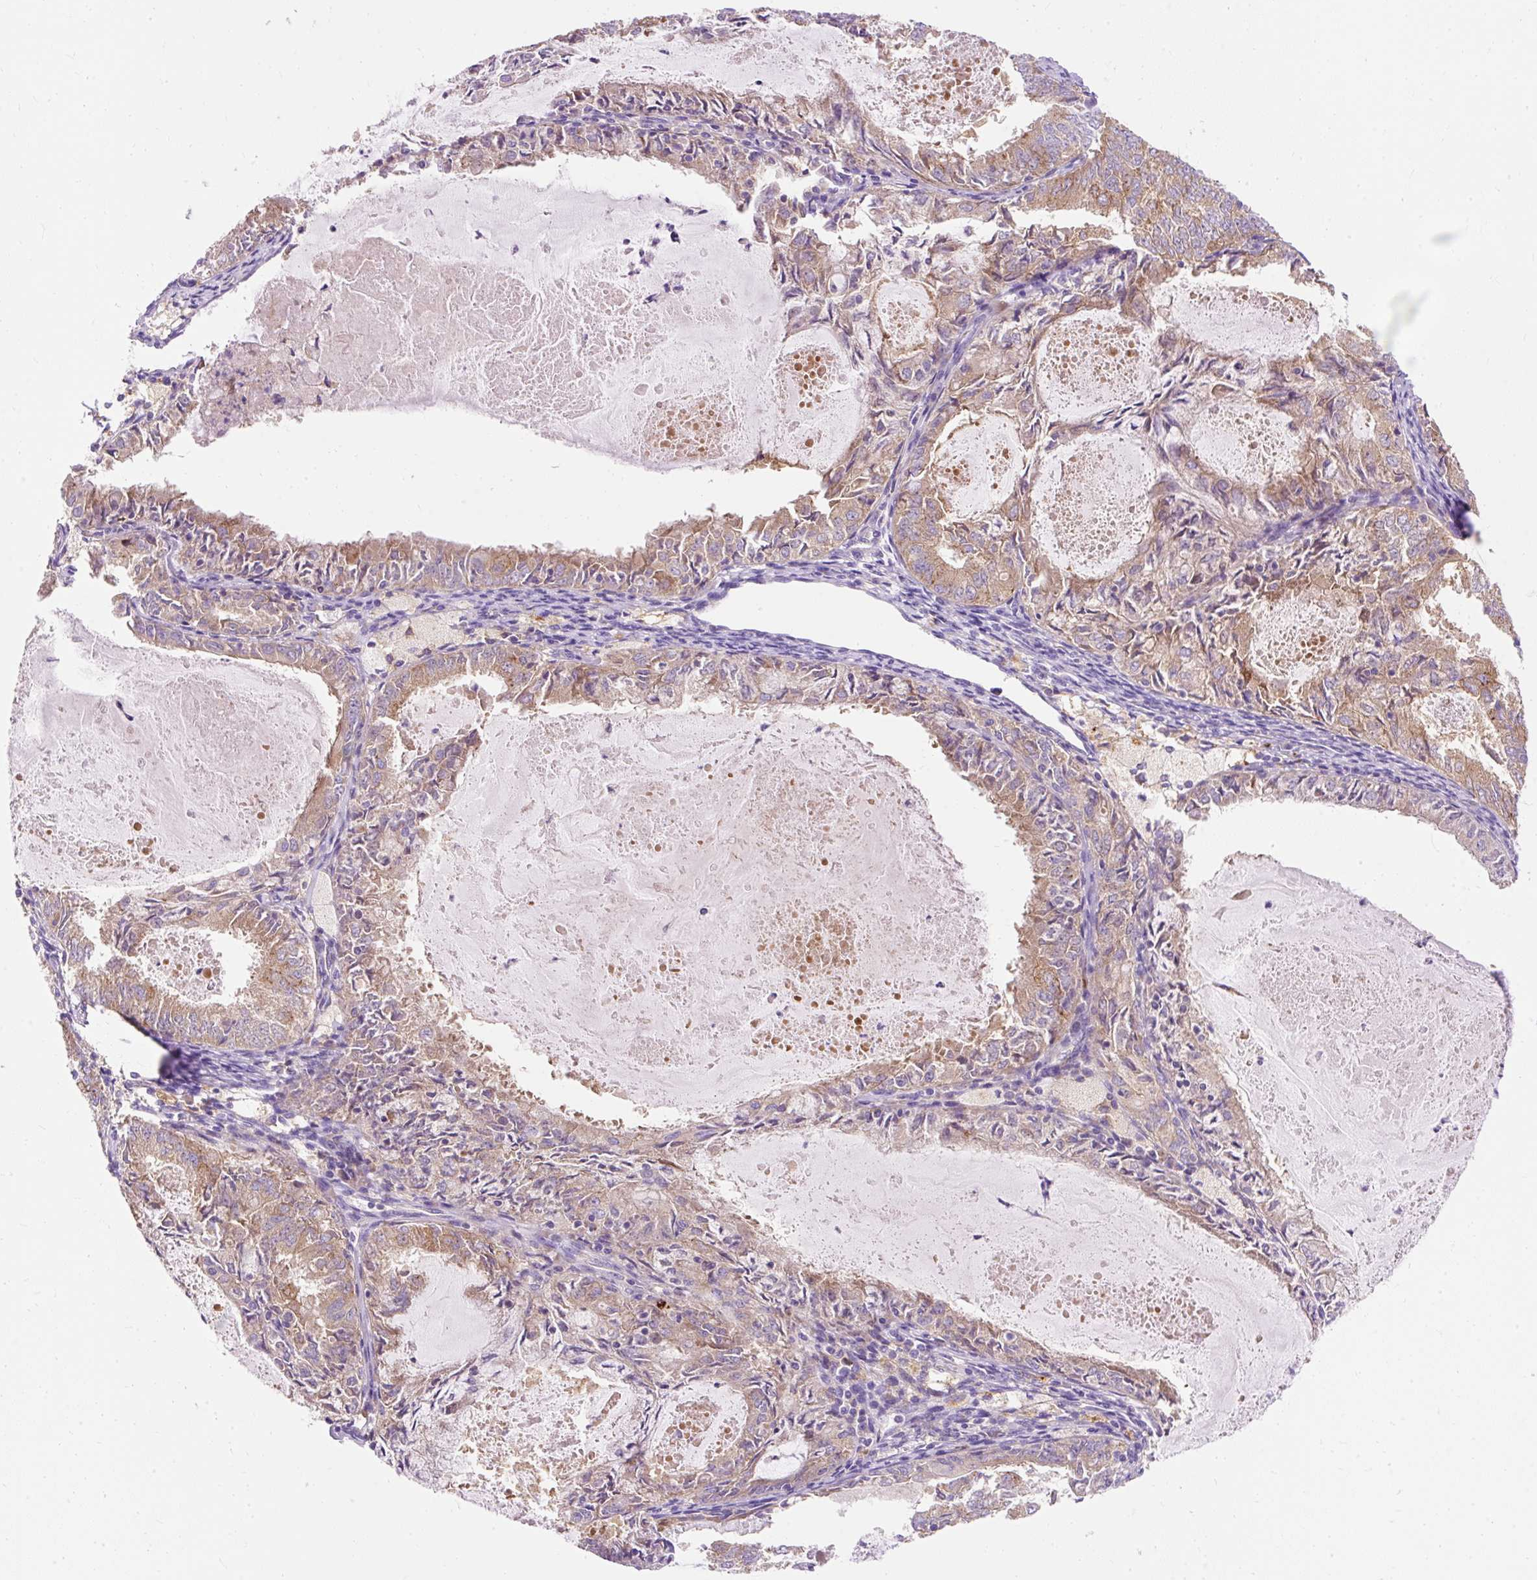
{"staining": {"intensity": "moderate", "quantity": "25%-75%", "location": "cytoplasmic/membranous"}, "tissue": "endometrial cancer", "cell_type": "Tumor cells", "image_type": "cancer", "snomed": [{"axis": "morphology", "description": "Adenocarcinoma, NOS"}, {"axis": "topography", "description": "Endometrium"}], "caption": "The immunohistochemical stain shows moderate cytoplasmic/membranous staining in tumor cells of endometrial cancer (adenocarcinoma) tissue. (DAB (3,3'-diaminobenzidine) IHC with brightfield microscopy, high magnification).", "gene": "OR4K15", "patient": {"sex": "female", "age": 57}}